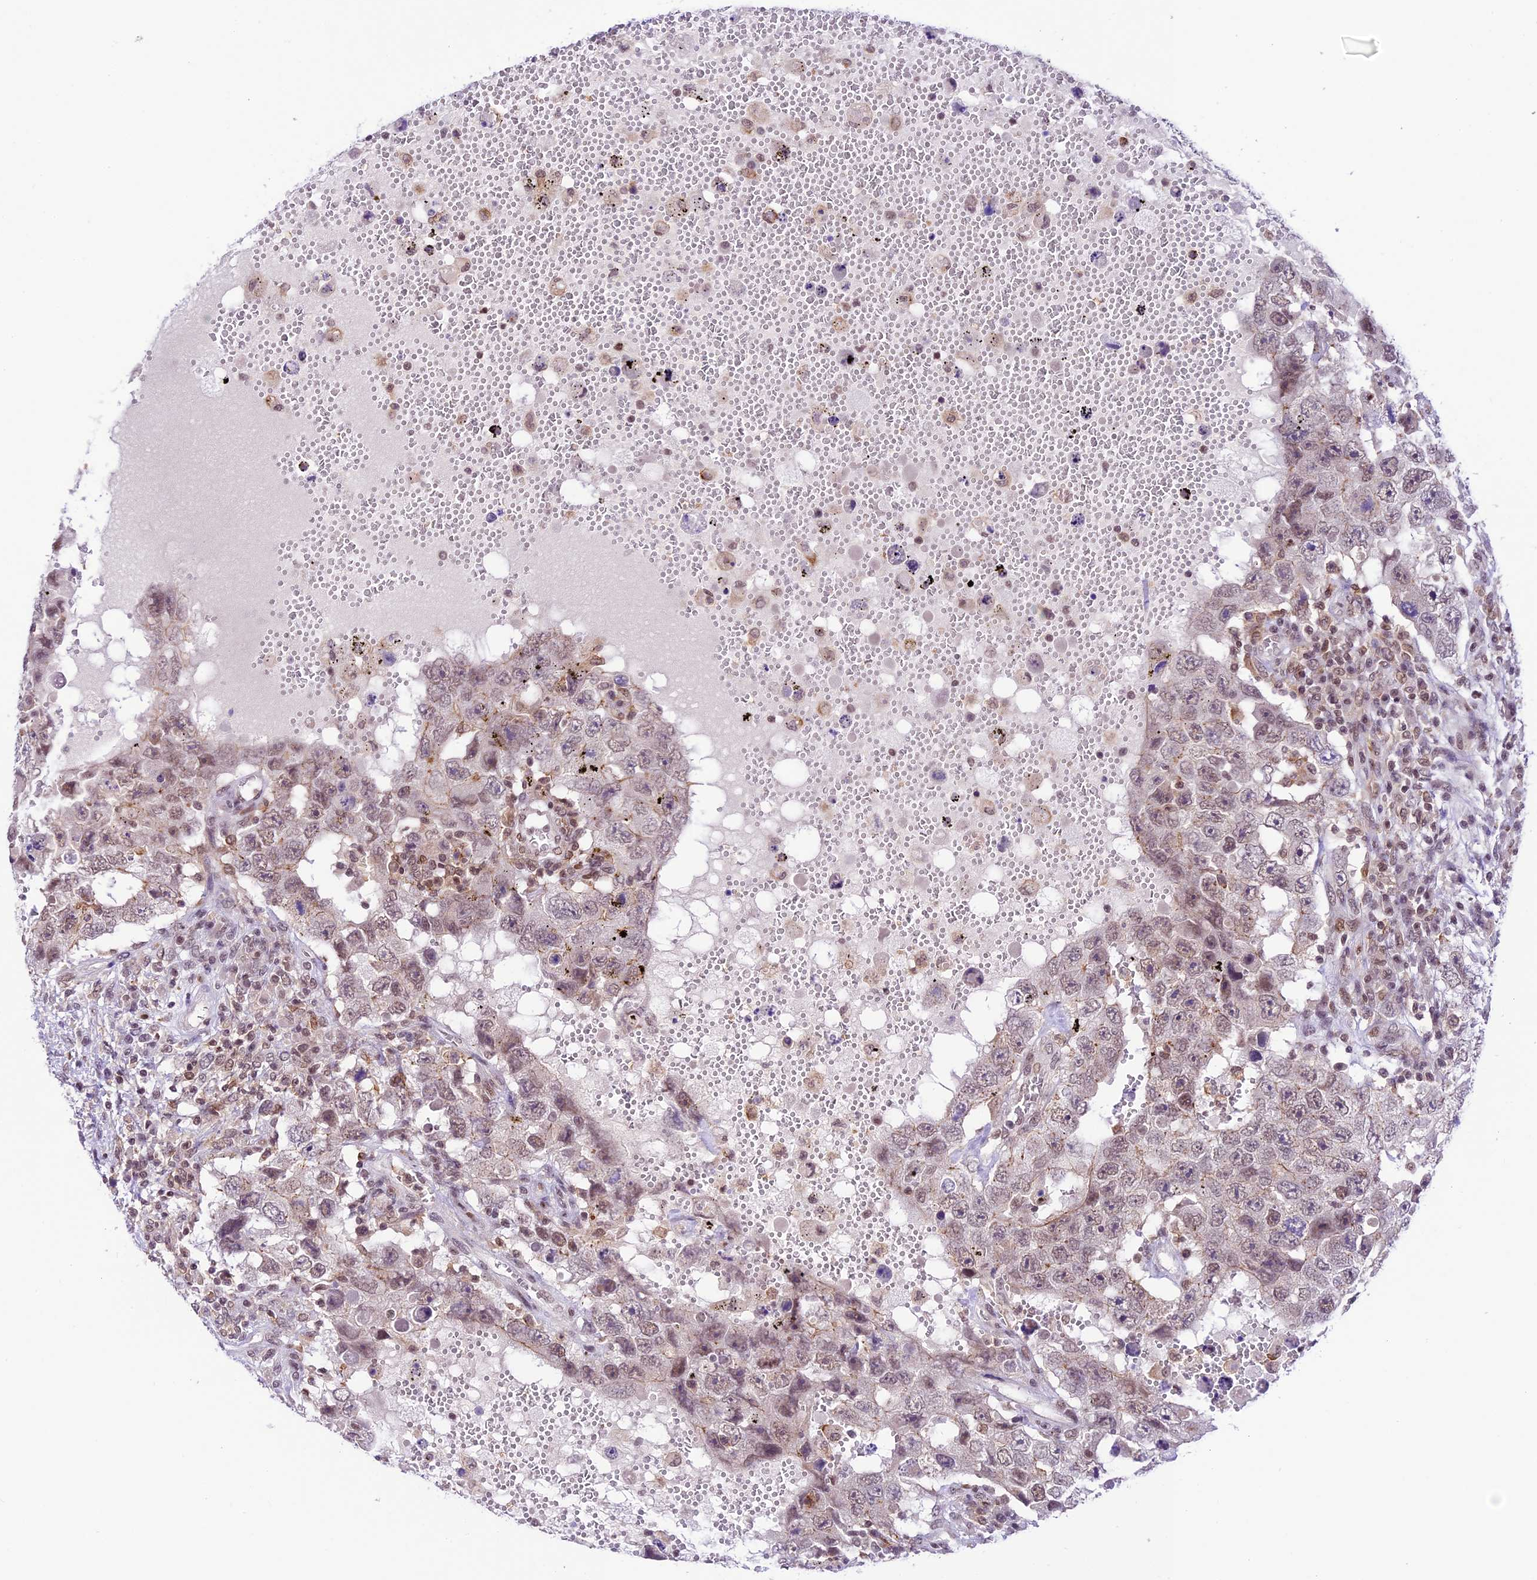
{"staining": {"intensity": "weak", "quantity": "25%-75%", "location": "nuclear"}, "tissue": "testis cancer", "cell_type": "Tumor cells", "image_type": "cancer", "snomed": [{"axis": "morphology", "description": "Carcinoma, Embryonal, NOS"}, {"axis": "topography", "description": "Testis"}], "caption": "An immunohistochemistry (IHC) image of neoplastic tissue is shown. Protein staining in brown shows weak nuclear positivity in testis cancer (embryonal carcinoma) within tumor cells.", "gene": "SHKBP1", "patient": {"sex": "male", "age": 26}}